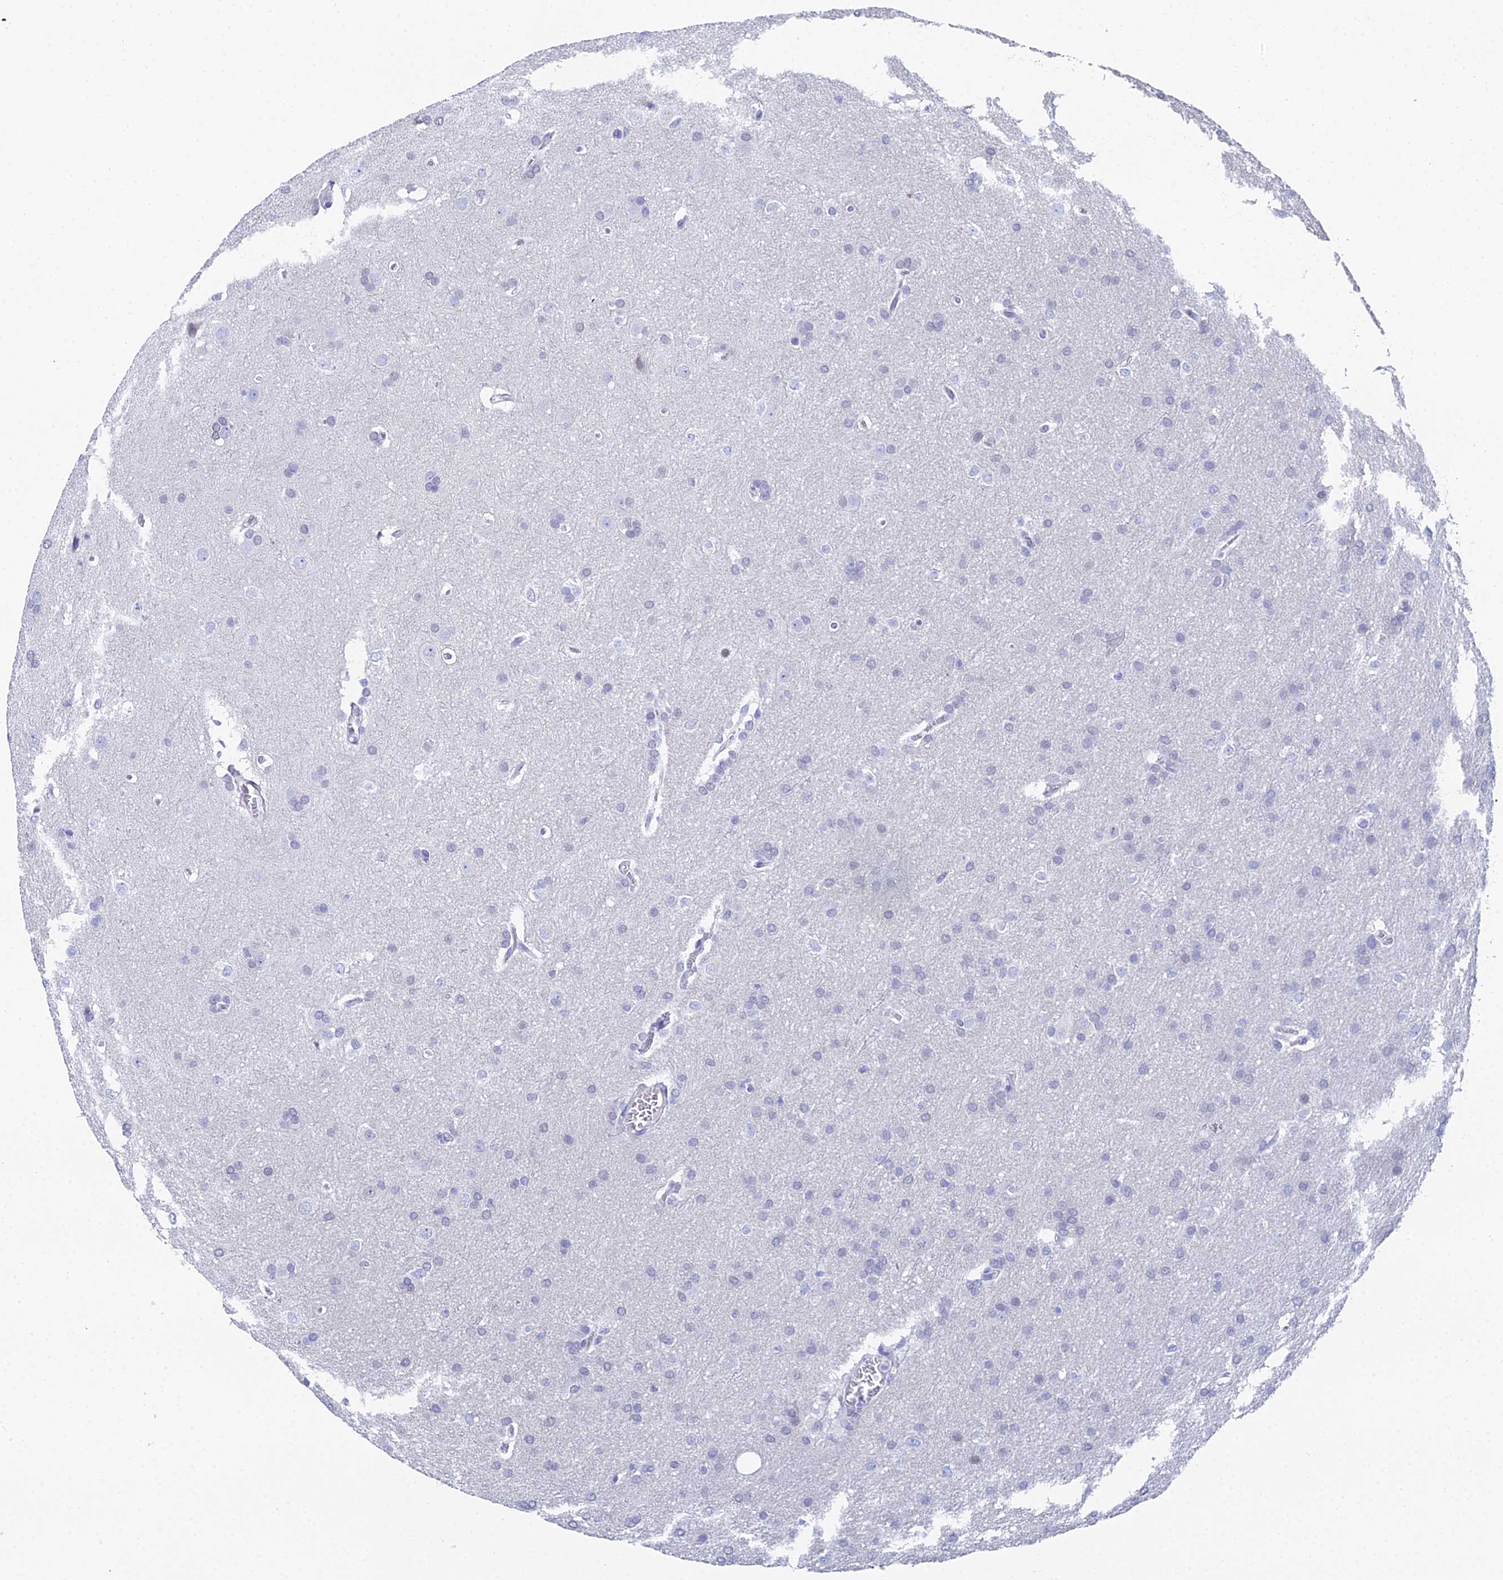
{"staining": {"intensity": "negative", "quantity": "none", "location": "none"}, "tissue": "glioma", "cell_type": "Tumor cells", "image_type": "cancer", "snomed": [{"axis": "morphology", "description": "Glioma, malignant, Low grade"}, {"axis": "topography", "description": "Brain"}], "caption": "DAB (3,3'-diaminobenzidine) immunohistochemical staining of low-grade glioma (malignant) demonstrates no significant expression in tumor cells.", "gene": "OCM", "patient": {"sex": "female", "age": 32}}